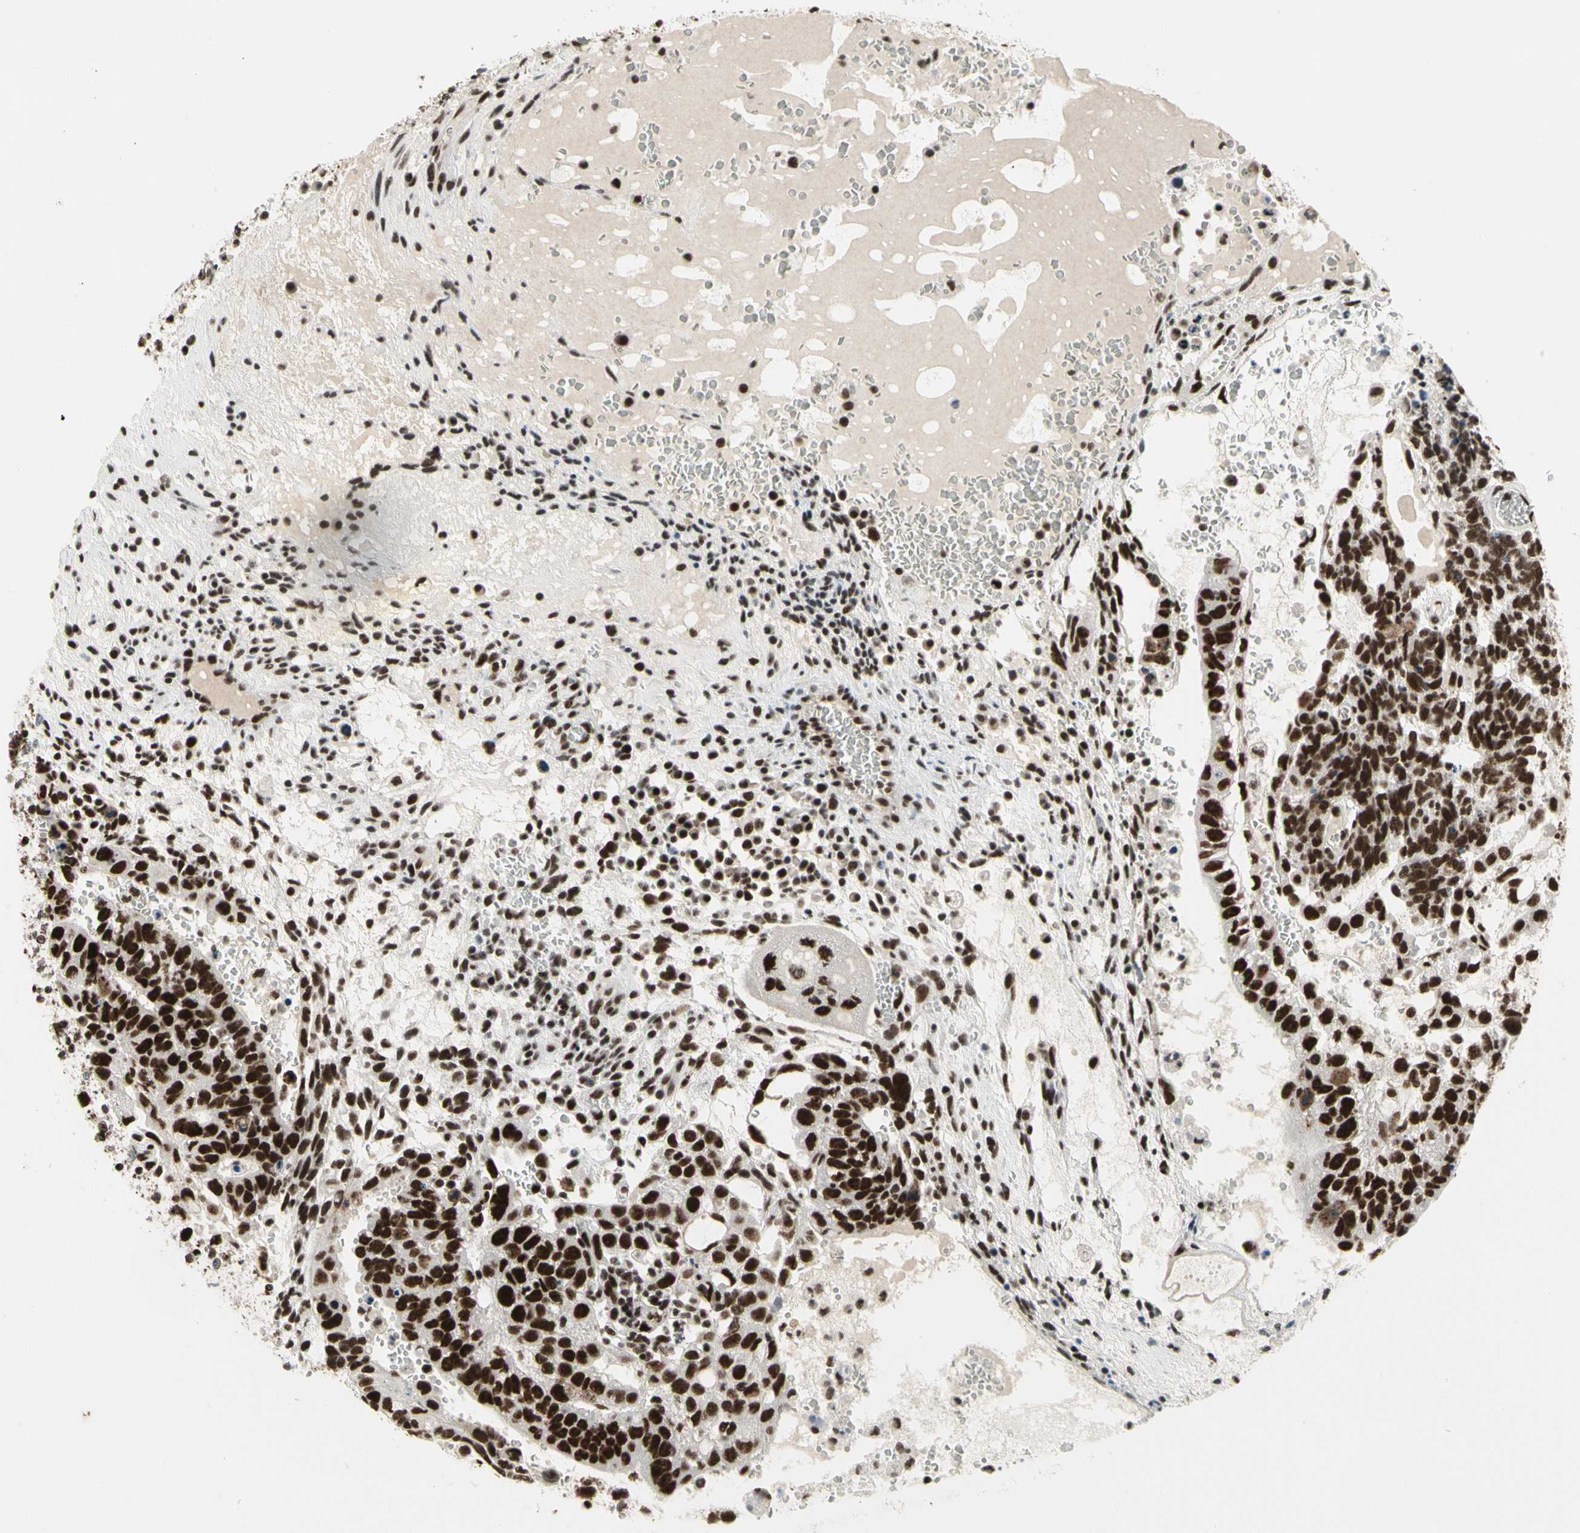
{"staining": {"intensity": "strong", "quantity": ">75%", "location": "nuclear"}, "tissue": "testis cancer", "cell_type": "Tumor cells", "image_type": "cancer", "snomed": [{"axis": "morphology", "description": "Seminoma, NOS"}, {"axis": "morphology", "description": "Carcinoma, Embryonal, NOS"}, {"axis": "topography", "description": "Testis"}], "caption": "IHC photomicrograph of human testis embryonal carcinoma stained for a protein (brown), which shows high levels of strong nuclear expression in approximately >75% of tumor cells.", "gene": "SRSF11", "patient": {"sex": "male", "age": 52}}